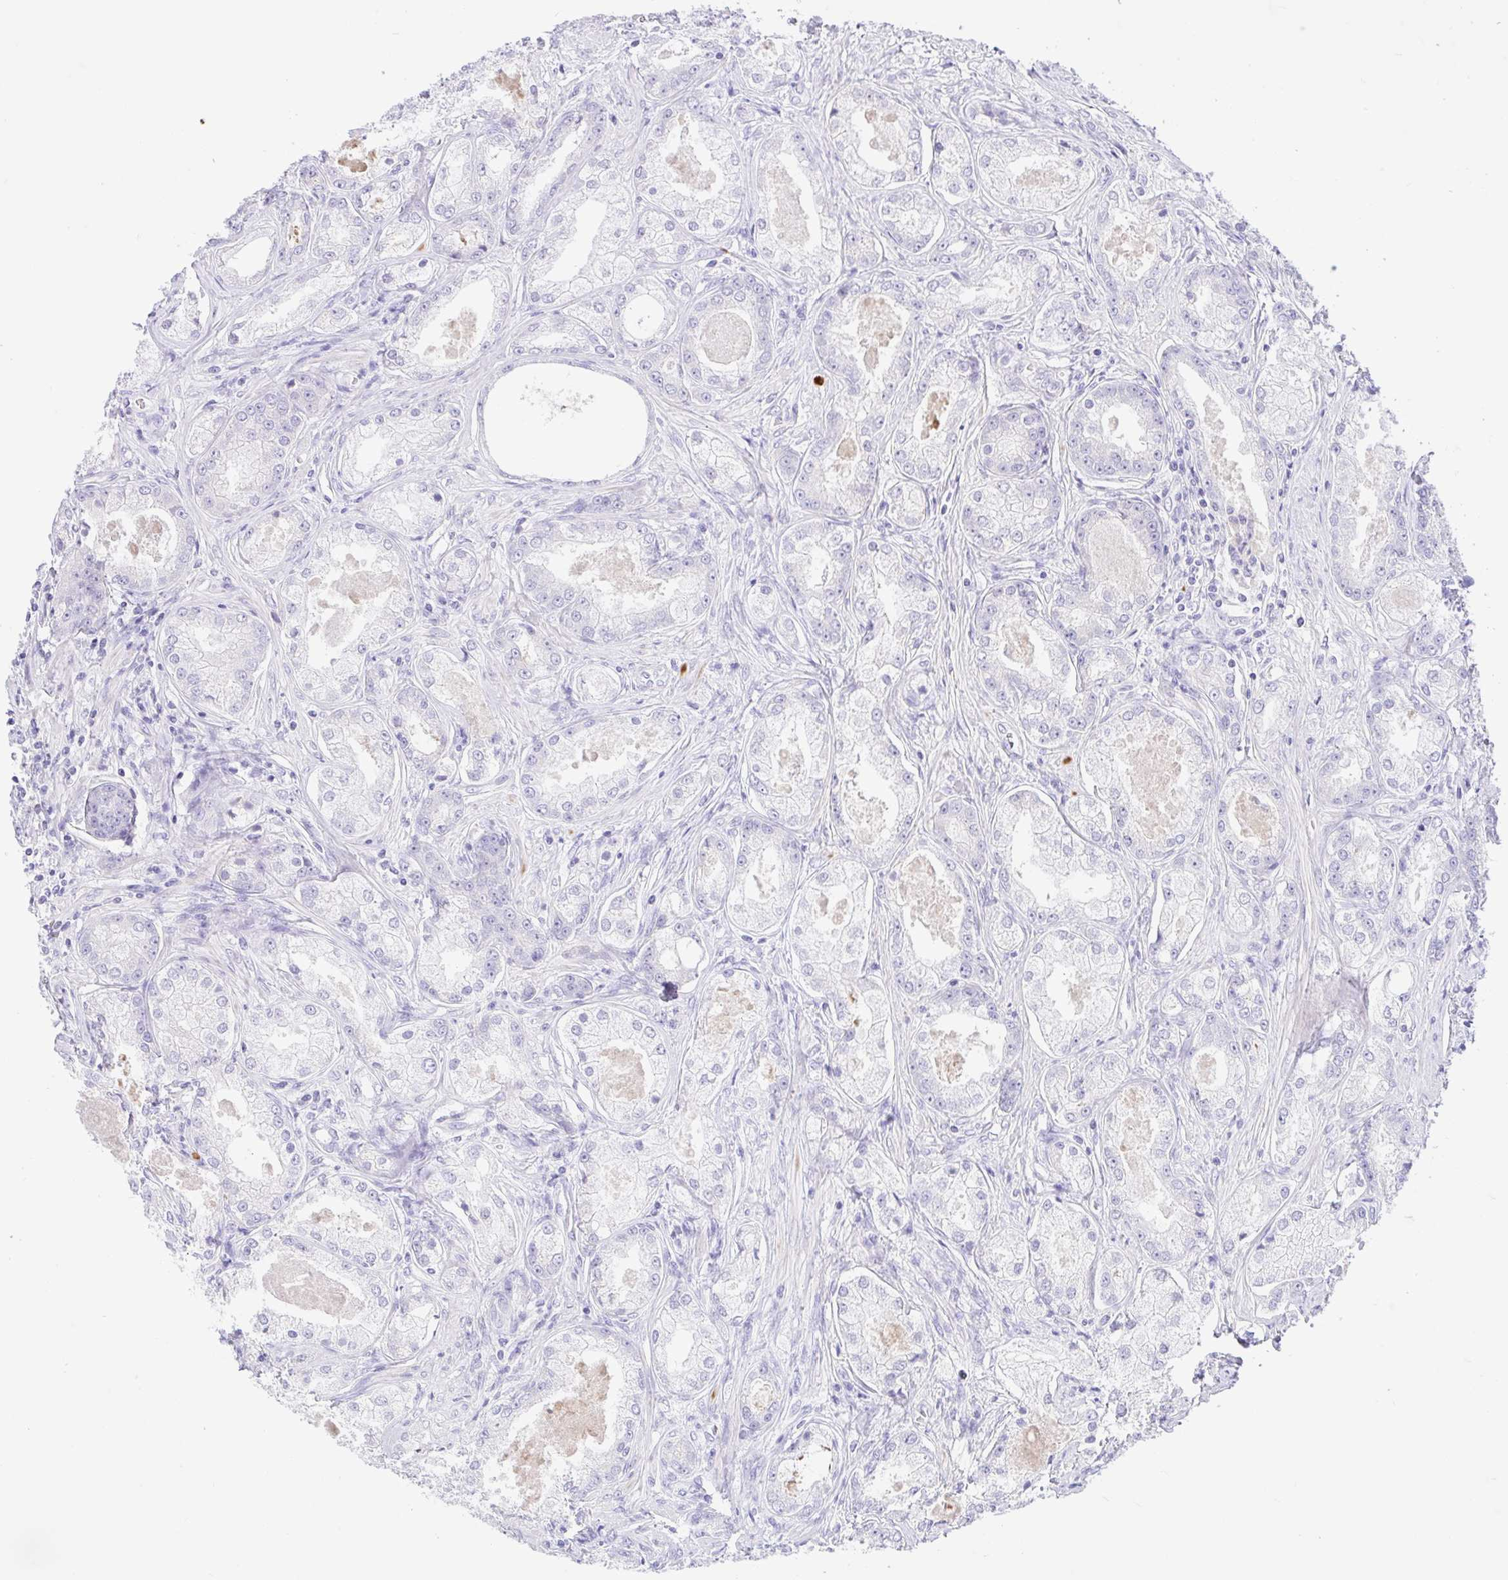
{"staining": {"intensity": "negative", "quantity": "none", "location": "none"}, "tissue": "prostate cancer", "cell_type": "Tumor cells", "image_type": "cancer", "snomed": [{"axis": "morphology", "description": "Adenocarcinoma, Low grade"}, {"axis": "topography", "description": "Prostate"}], "caption": "Micrograph shows no protein staining in tumor cells of prostate adenocarcinoma (low-grade) tissue.", "gene": "ZNF101", "patient": {"sex": "male", "age": 68}}